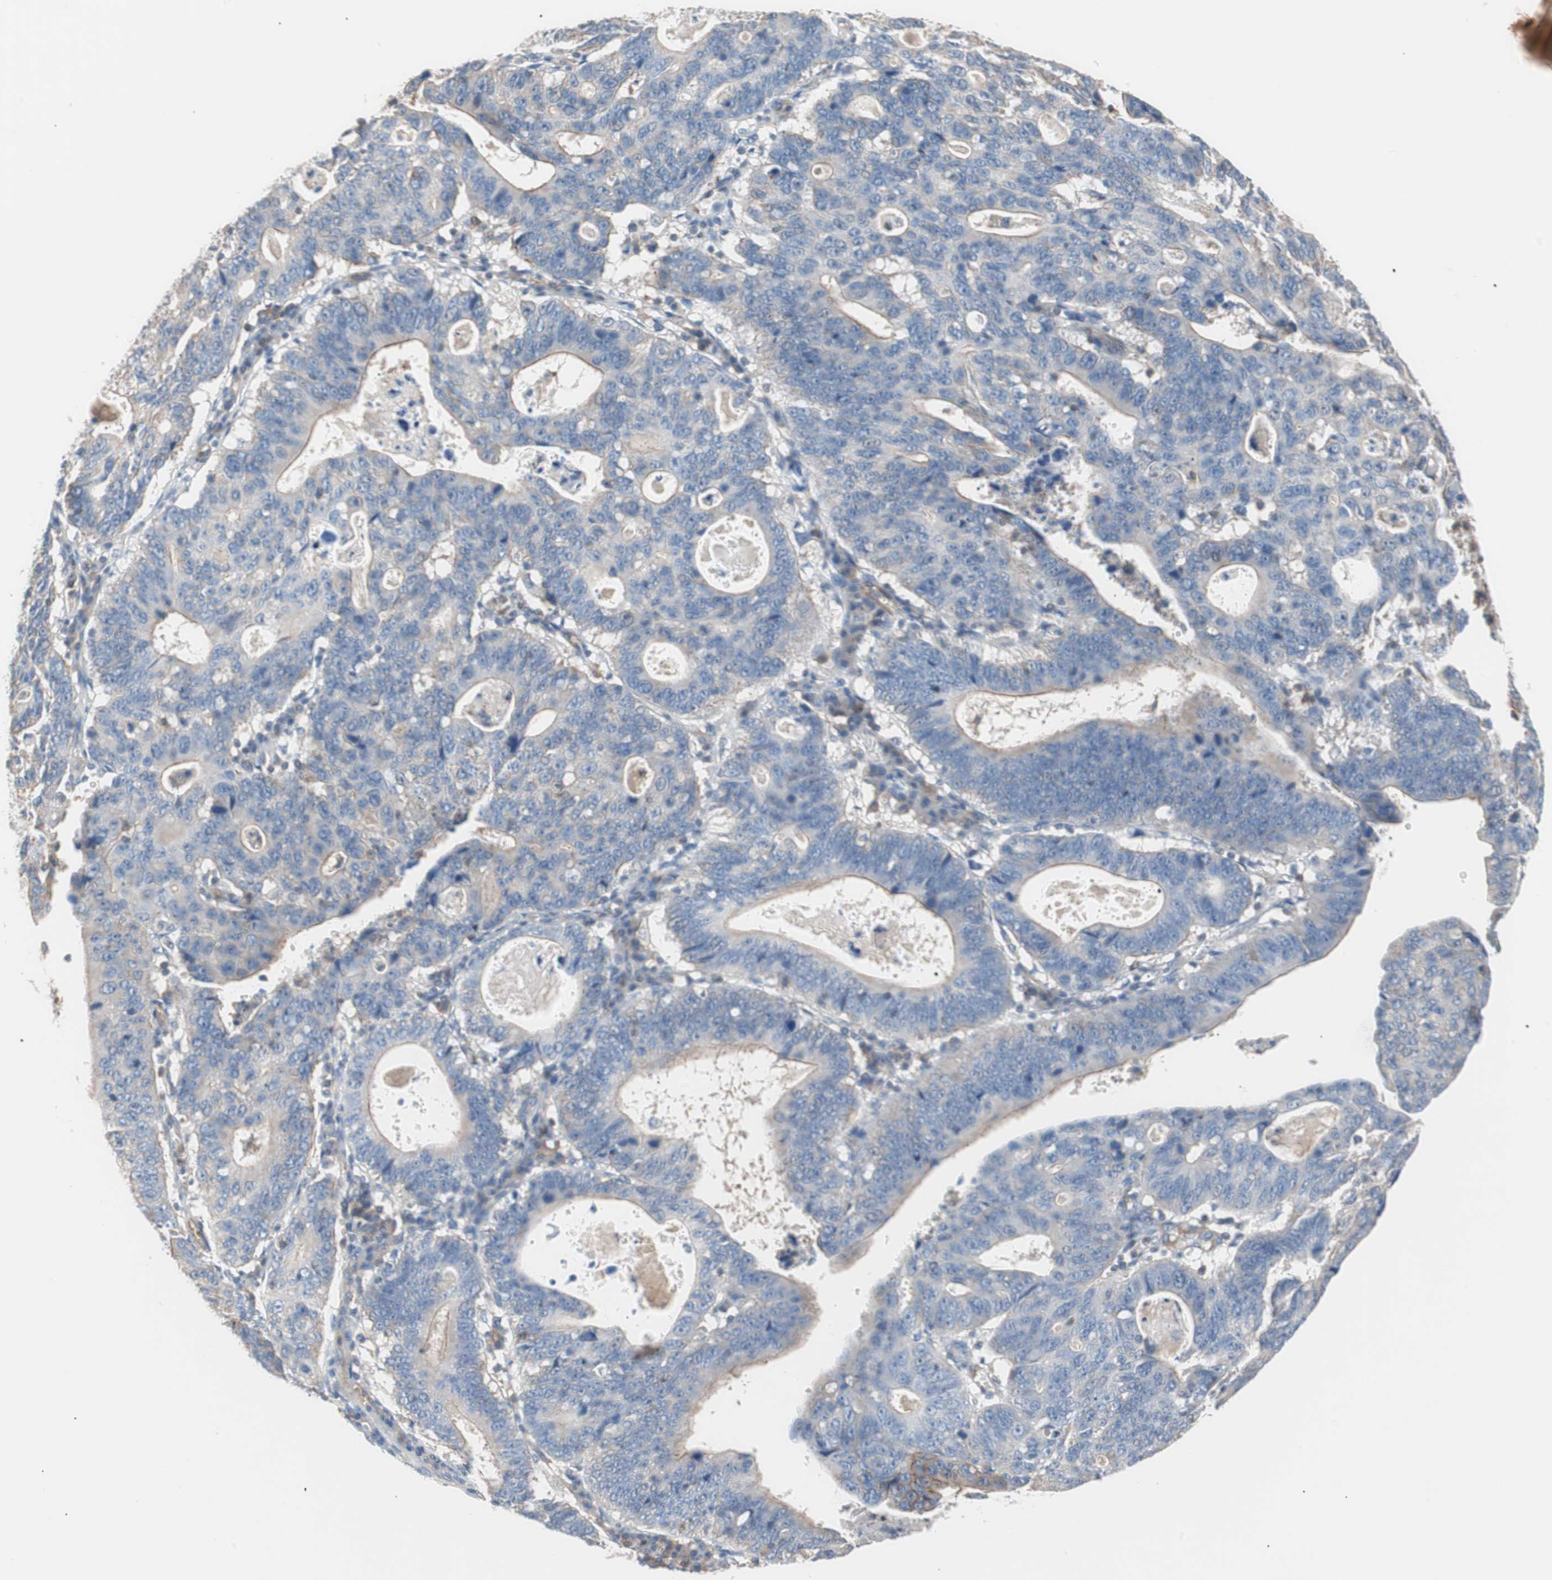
{"staining": {"intensity": "weak", "quantity": "<25%", "location": "cytoplasmic/membranous"}, "tissue": "stomach cancer", "cell_type": "Tumor cells", "image_type": "cancer", "snomed": [{"axis": "morphology", "description": "Adenocarcinoma, NOS"}, {"axis": "topography", "description": "Stomach"}], "caption": "DAB immunohistochemical staining of stomach cancer (adenocarcinoma) displays no significant staining in tumor cells.", "gene": "GPR160", "patient": {"sex": "male", "age": 59}}